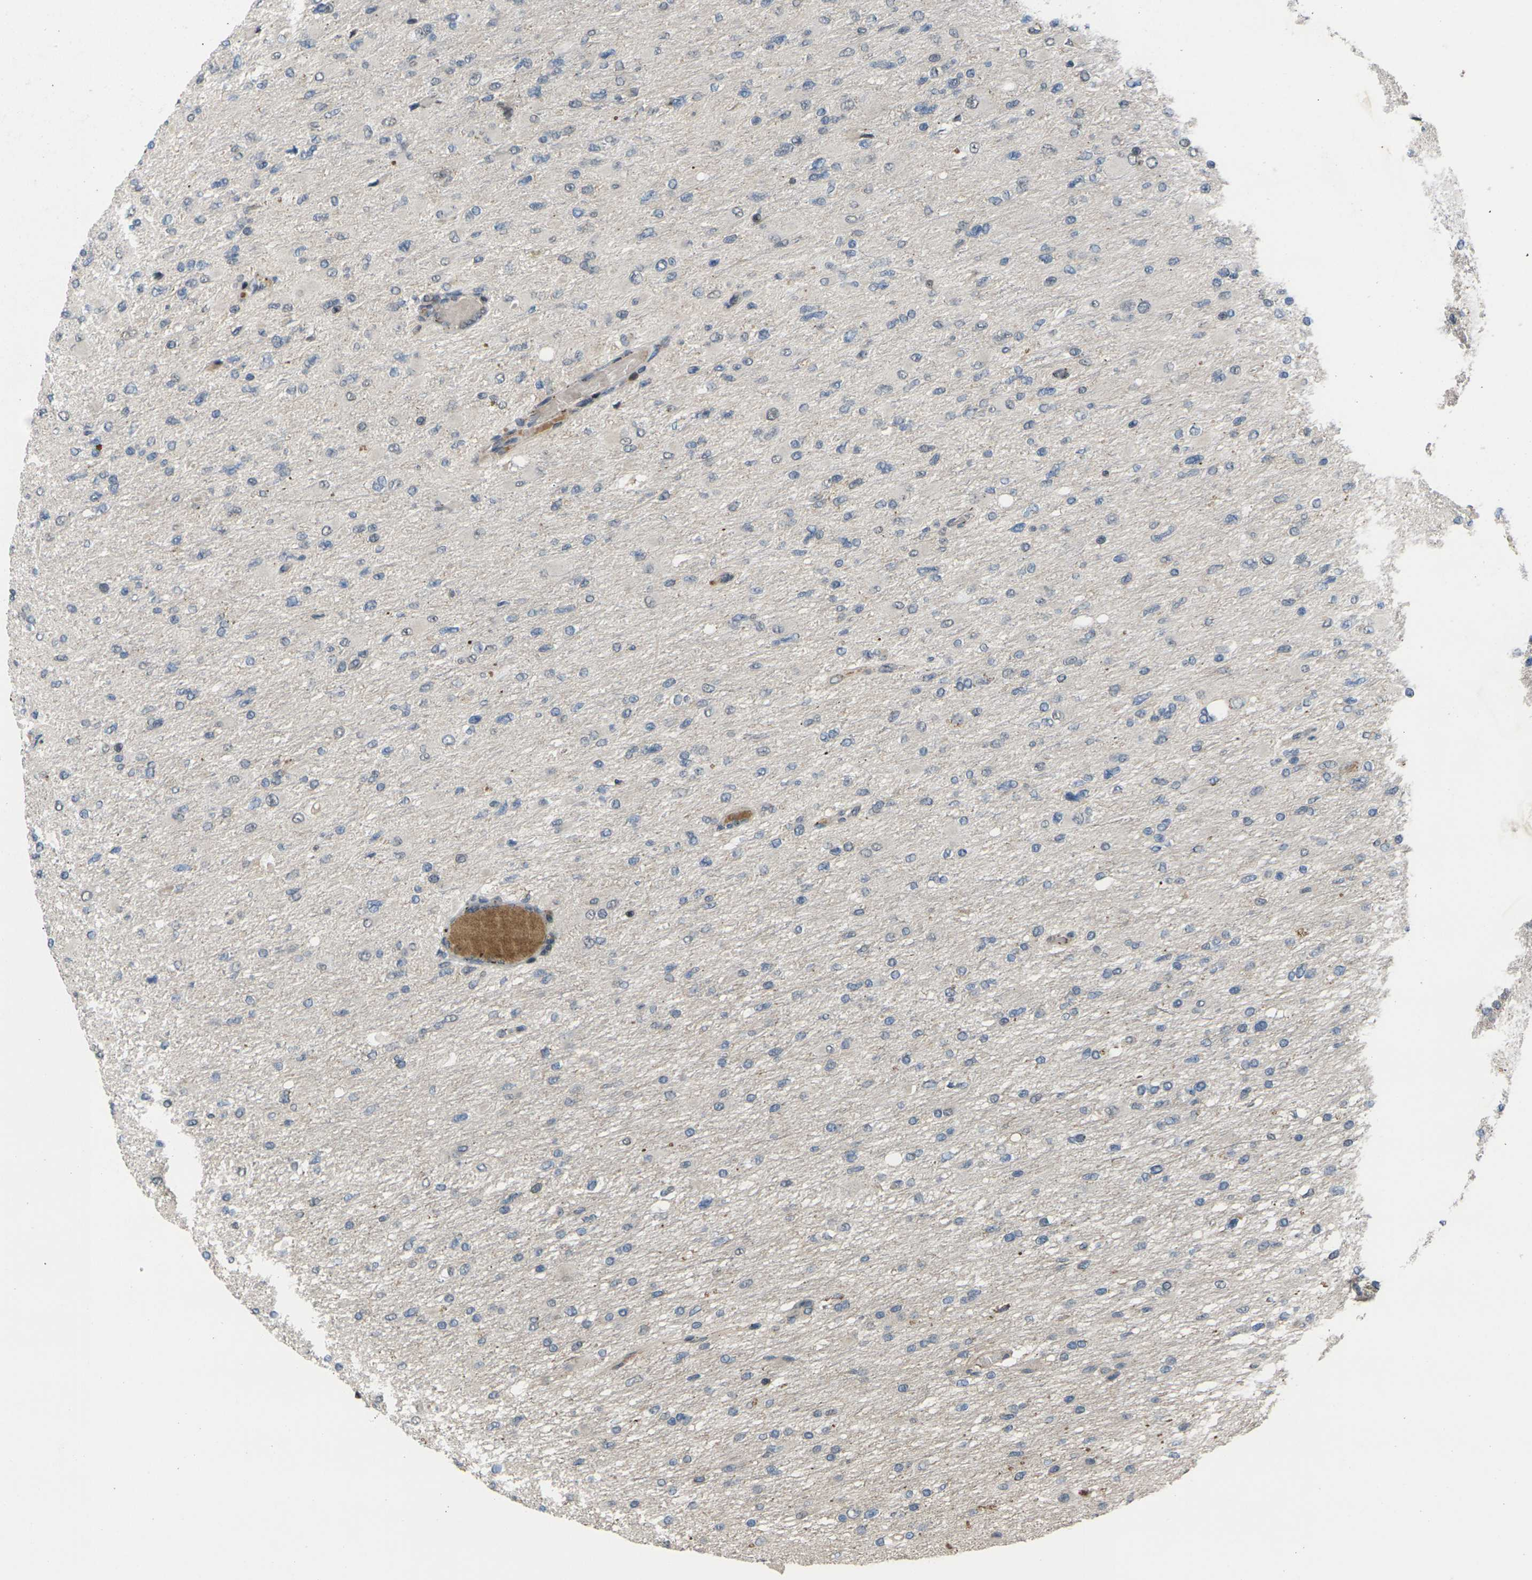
{"staining": {"intensity": "negative", "quantity": "none", "location": "none"}, "tissue": "glioma", "cell_type": "Tumor cells", "image_type": "cancer", "snomed": [{"axis": "morphology", "description": "Glioma, malignant, High grade"}, {"axis": "topography", "description": "Cerebral cortex"}], "caption": "An IHC micrograph of malignant glioma (high-grade) is shown. There is no staining in tumor cells of malignant glioma (high-grade).", "gene": "RPS6KA3", "patient": {"sex": "female", "age": 36}}